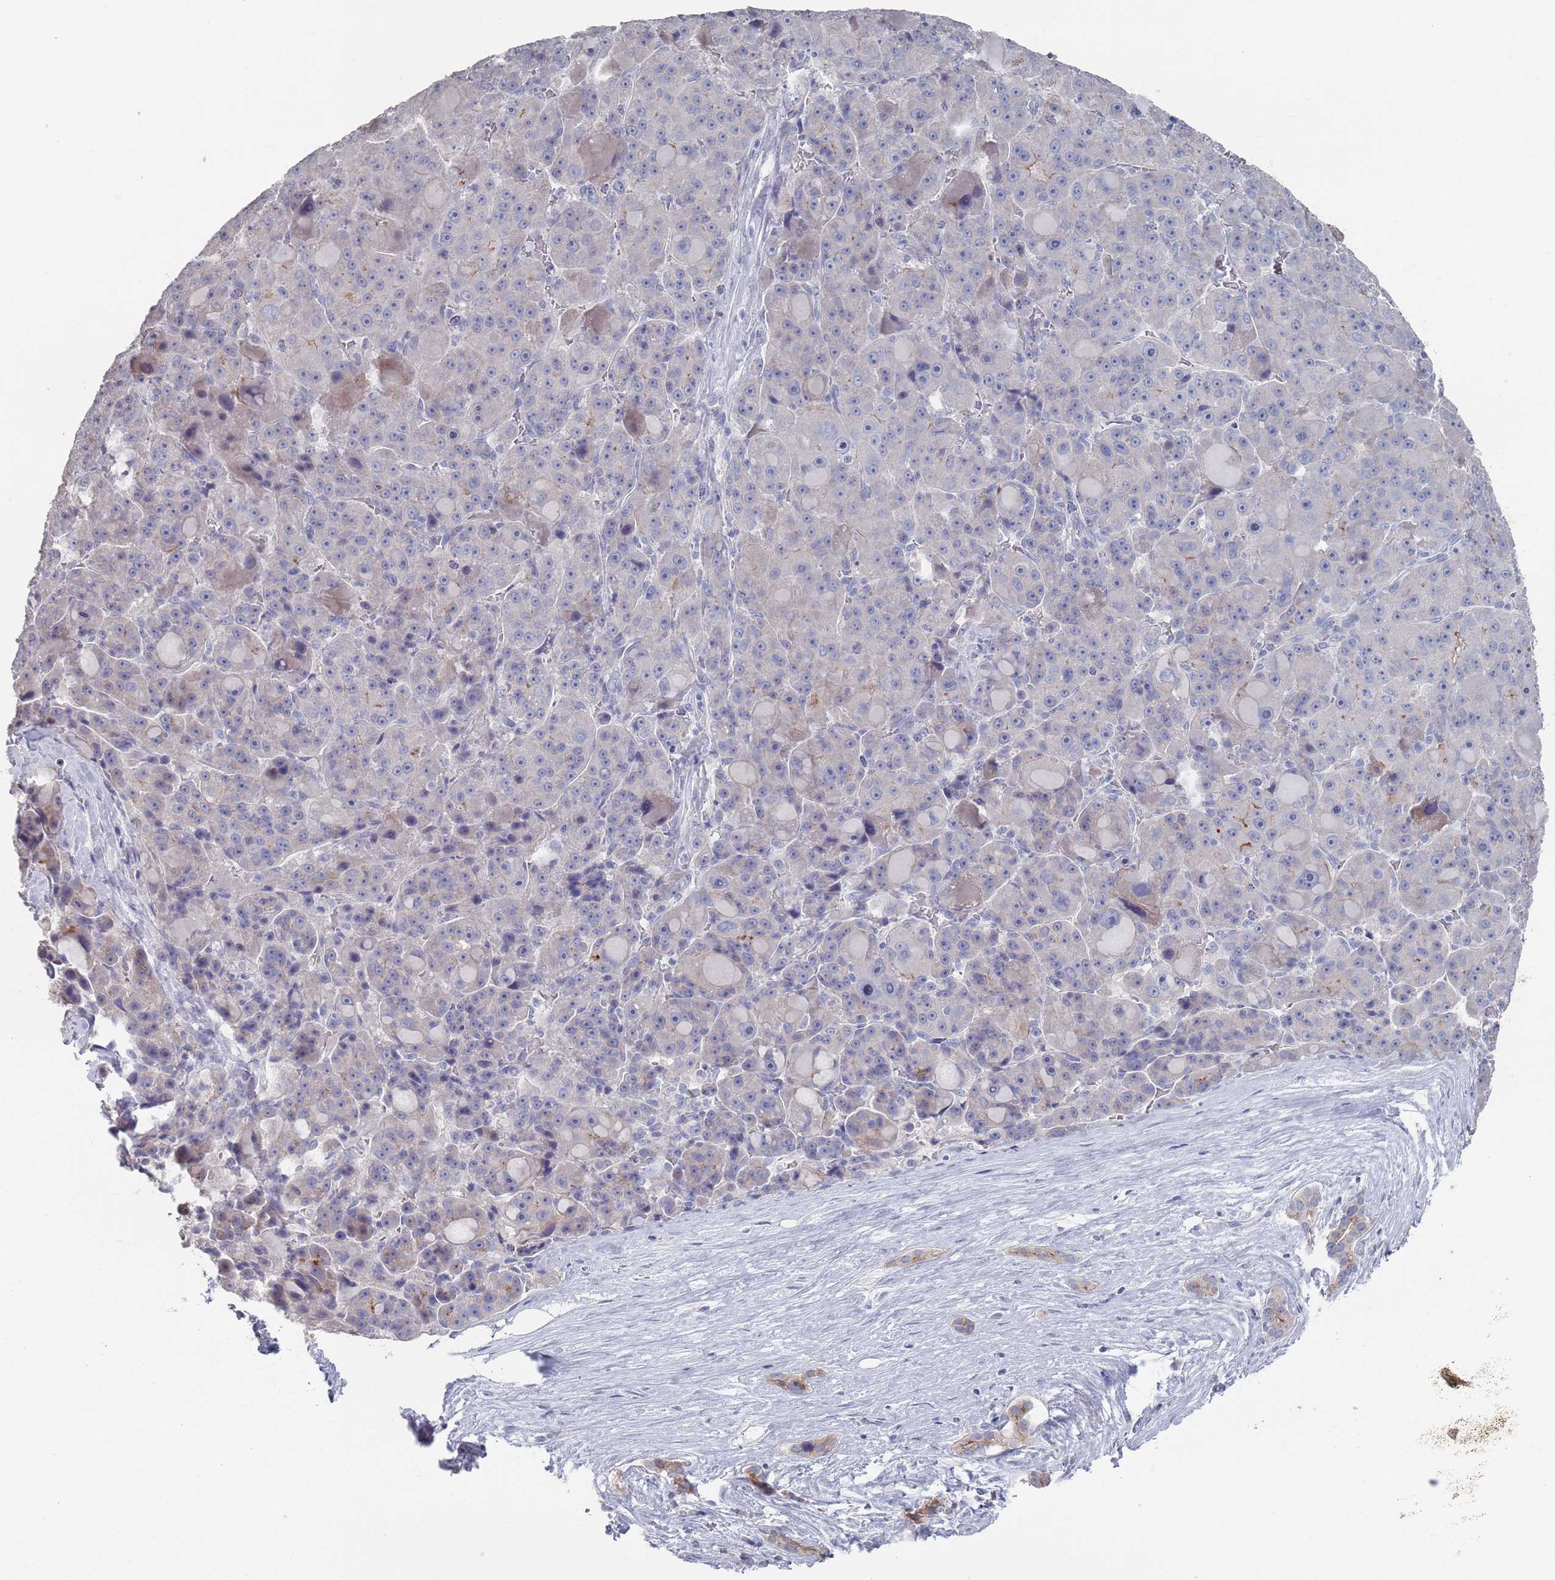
{"staining": {"intensity": "weak", "quantity": "<25%", "location": "cytoplasmic/membranous"}, "tissue": "liver cancer", "cell_type": "Tumor cells", "image_type": "cancer", "snomed": [{"axis": "morphology", "description": "Carcinoma, Hepatocellular, NOS"}, {"axis": "topography", "description": "Liver"}], "caption": "A histopathology image of human liver cancer is negative for staining in tumor cells.", "gene": "PROM2", "patient": {"sex": "male", "age": 76}}